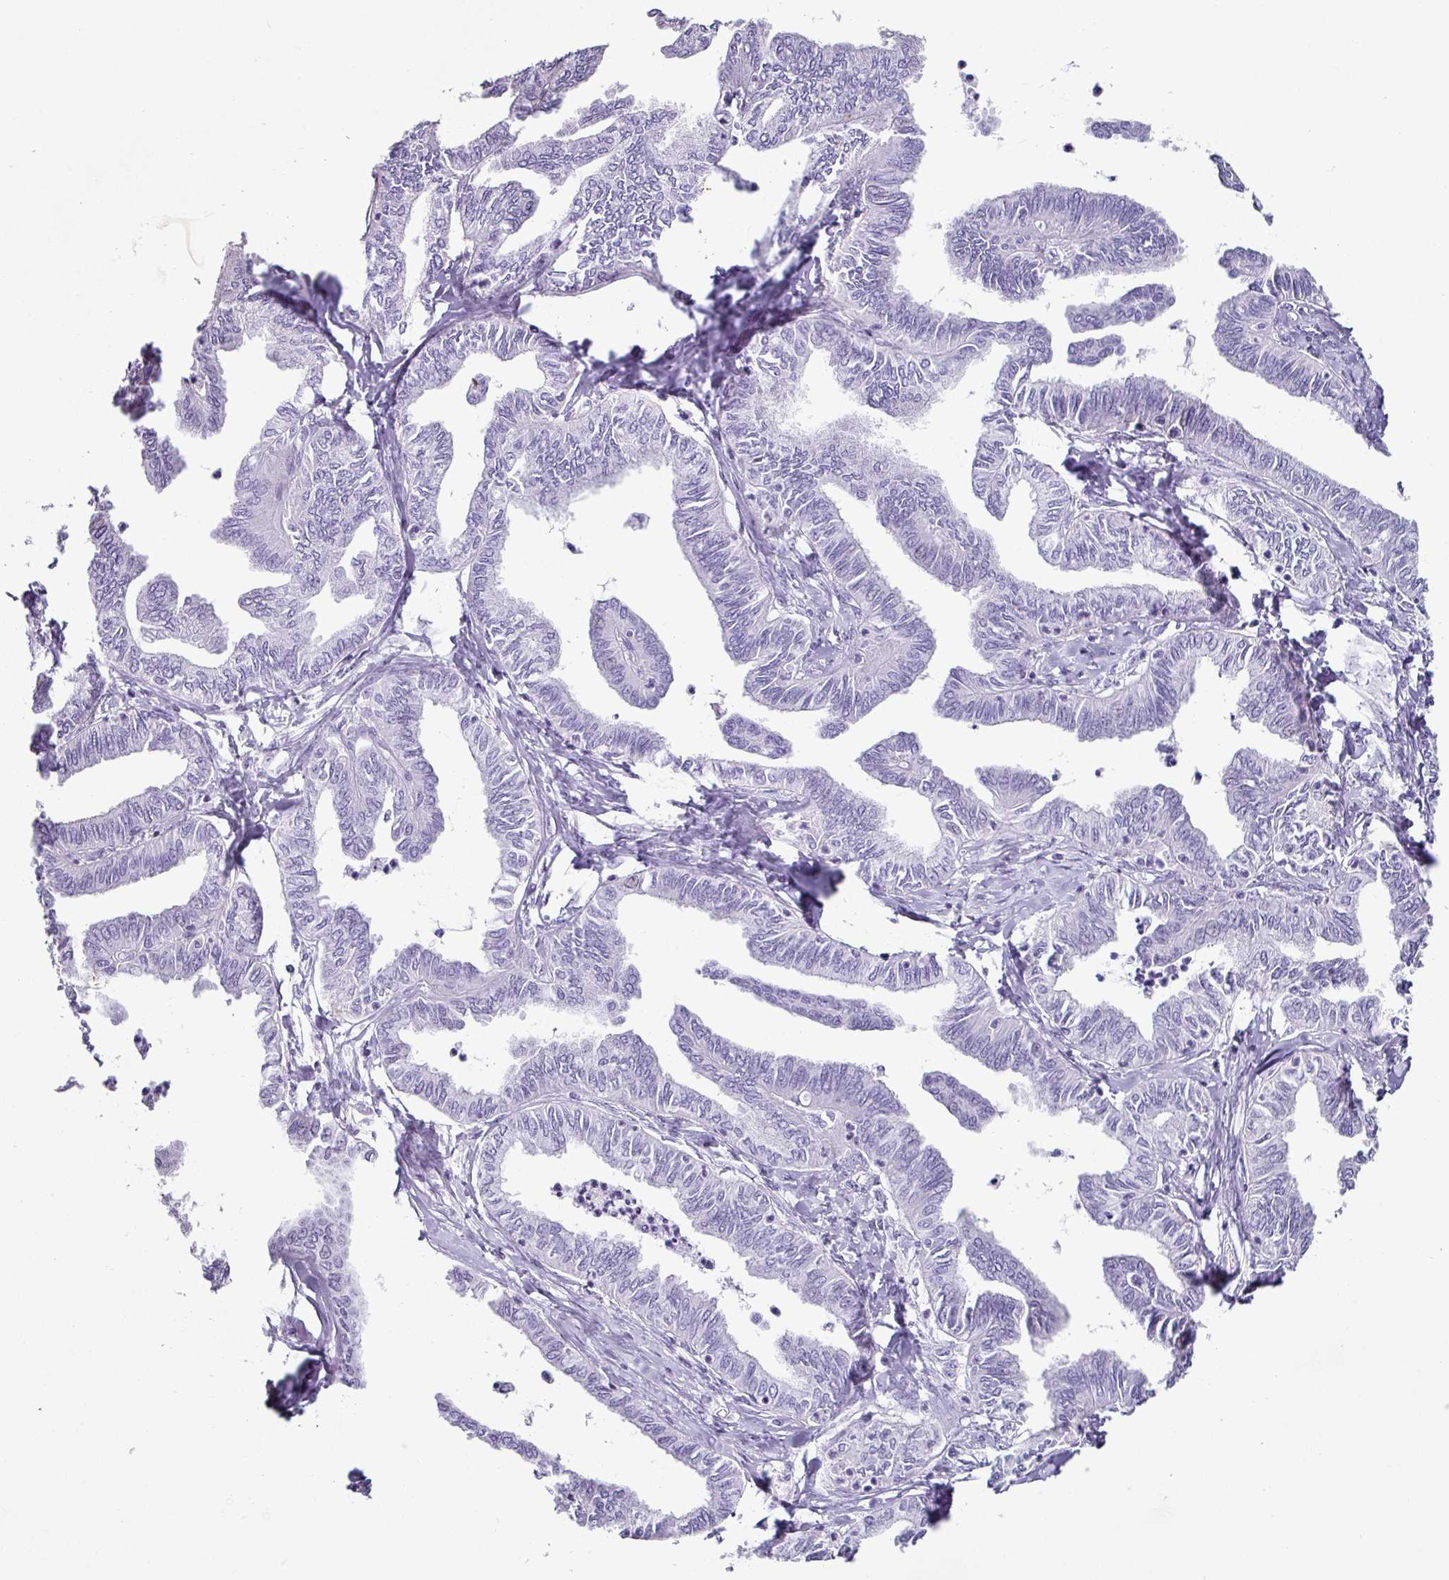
{"staining": {"intensity": "negative", "quantity": "none", "location": "none"}, "tissue": "ovarian cancer", "cell_type": "Tumor cells", "image_type": "cancer", "snomed": [{"axis": "morphology", "description": "Carcinoma, endometroid"}, {"axis": "topography", "description": "Ovary"}], "caption": "The IHC image has no significant positivity in tumor cells of ovarian cancer (endometroid carcinoma) tissue. (Stains: DAB (3,3'-diaminobenzidine) IHC with hematoxylin counter stain, Microscopy: brightfield microscopy at high magnification).", "gene": "TRA2A", "patient": {"sex": "female", "age": 70}}